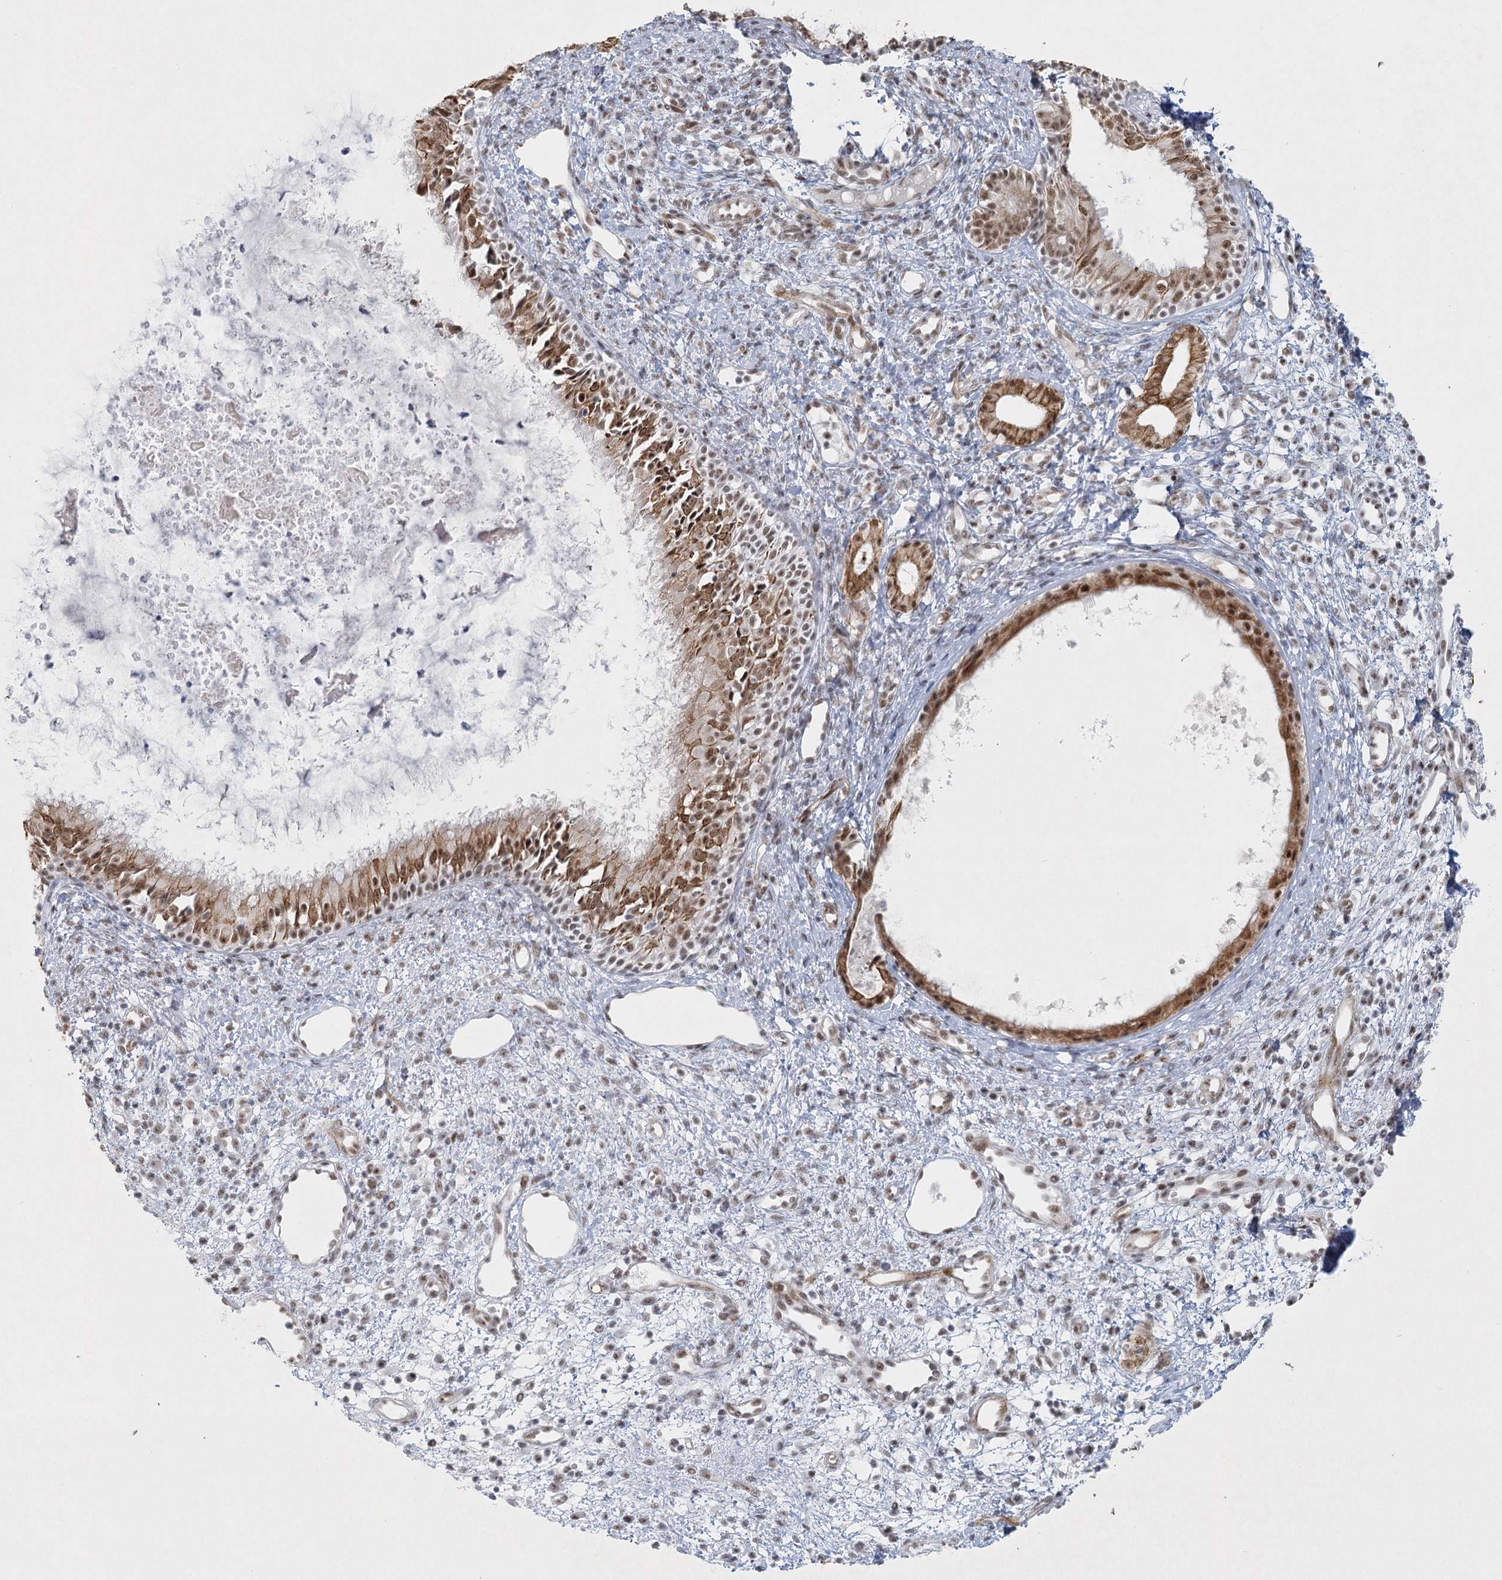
{"staining": {"intensity": "moderate", "quantity": ">75%", "location": "cytoplasmic/membranous,nuclear"}, "tissue": "nasopharynx", "cell_type": "Respiratory epithelial cells", "image_type": "normal", "snomed": [{"axis": "morphology", "description": "Normal tissue, NOS"}, {"axis": "topography", "description": "Nasopharynx"}], "caption": "High-magnification brightfield microscopy of benign nasopharynx stained with DAB (3,3'-diaminobenzidine) (brown) and counterstained with hematoxylin (blue). respiratory epithelial cells exhibit moderate cytoplasmic/membranous,nuclear staining is appreciated in approximately>75% of cells.", "gene": "U2SURP", "patient": {"sex": "male", "age": 22}}